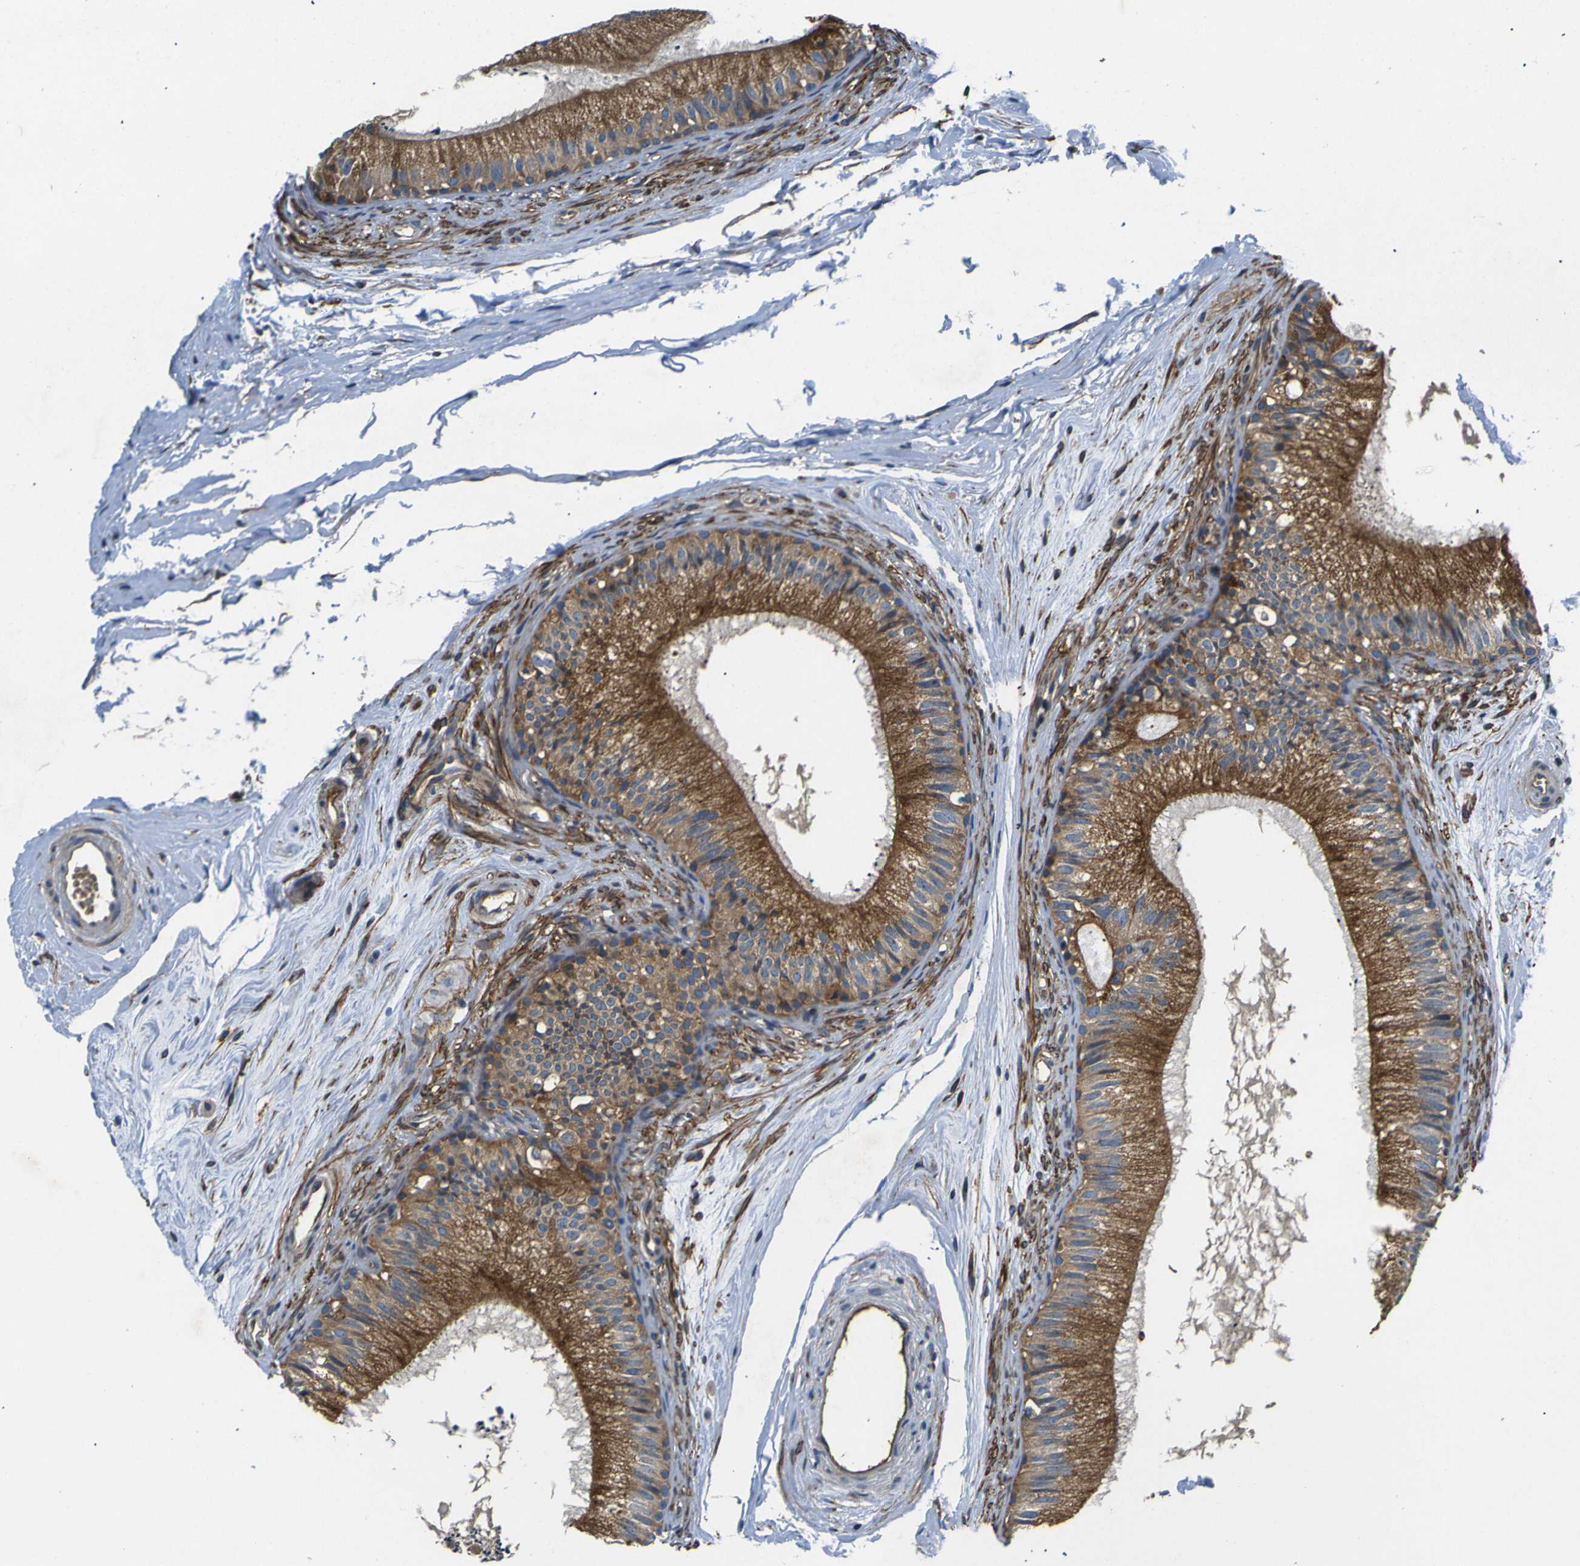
{"staining": {"intensity": "moderate", "quantity": ">75%", "location": "cytoplasmic/membranous"}, "tissue": "epididymis", "cell_type": "Glandular cells", "image_type": "normal", "snomed": [{"axis": "morphology", "description": "Normal tissue, NOS"}, {"axis": "topography", "description": "Epididymis"}], "caption": "A micrograph showing moderate cytoplasmic/membranous expression in about >75% of glandular cells in benign epididymis, as visualized by brown immunohistochemical staining.", "gene": "RAB1B", "patient": {"sex": "male", "age": 56}}